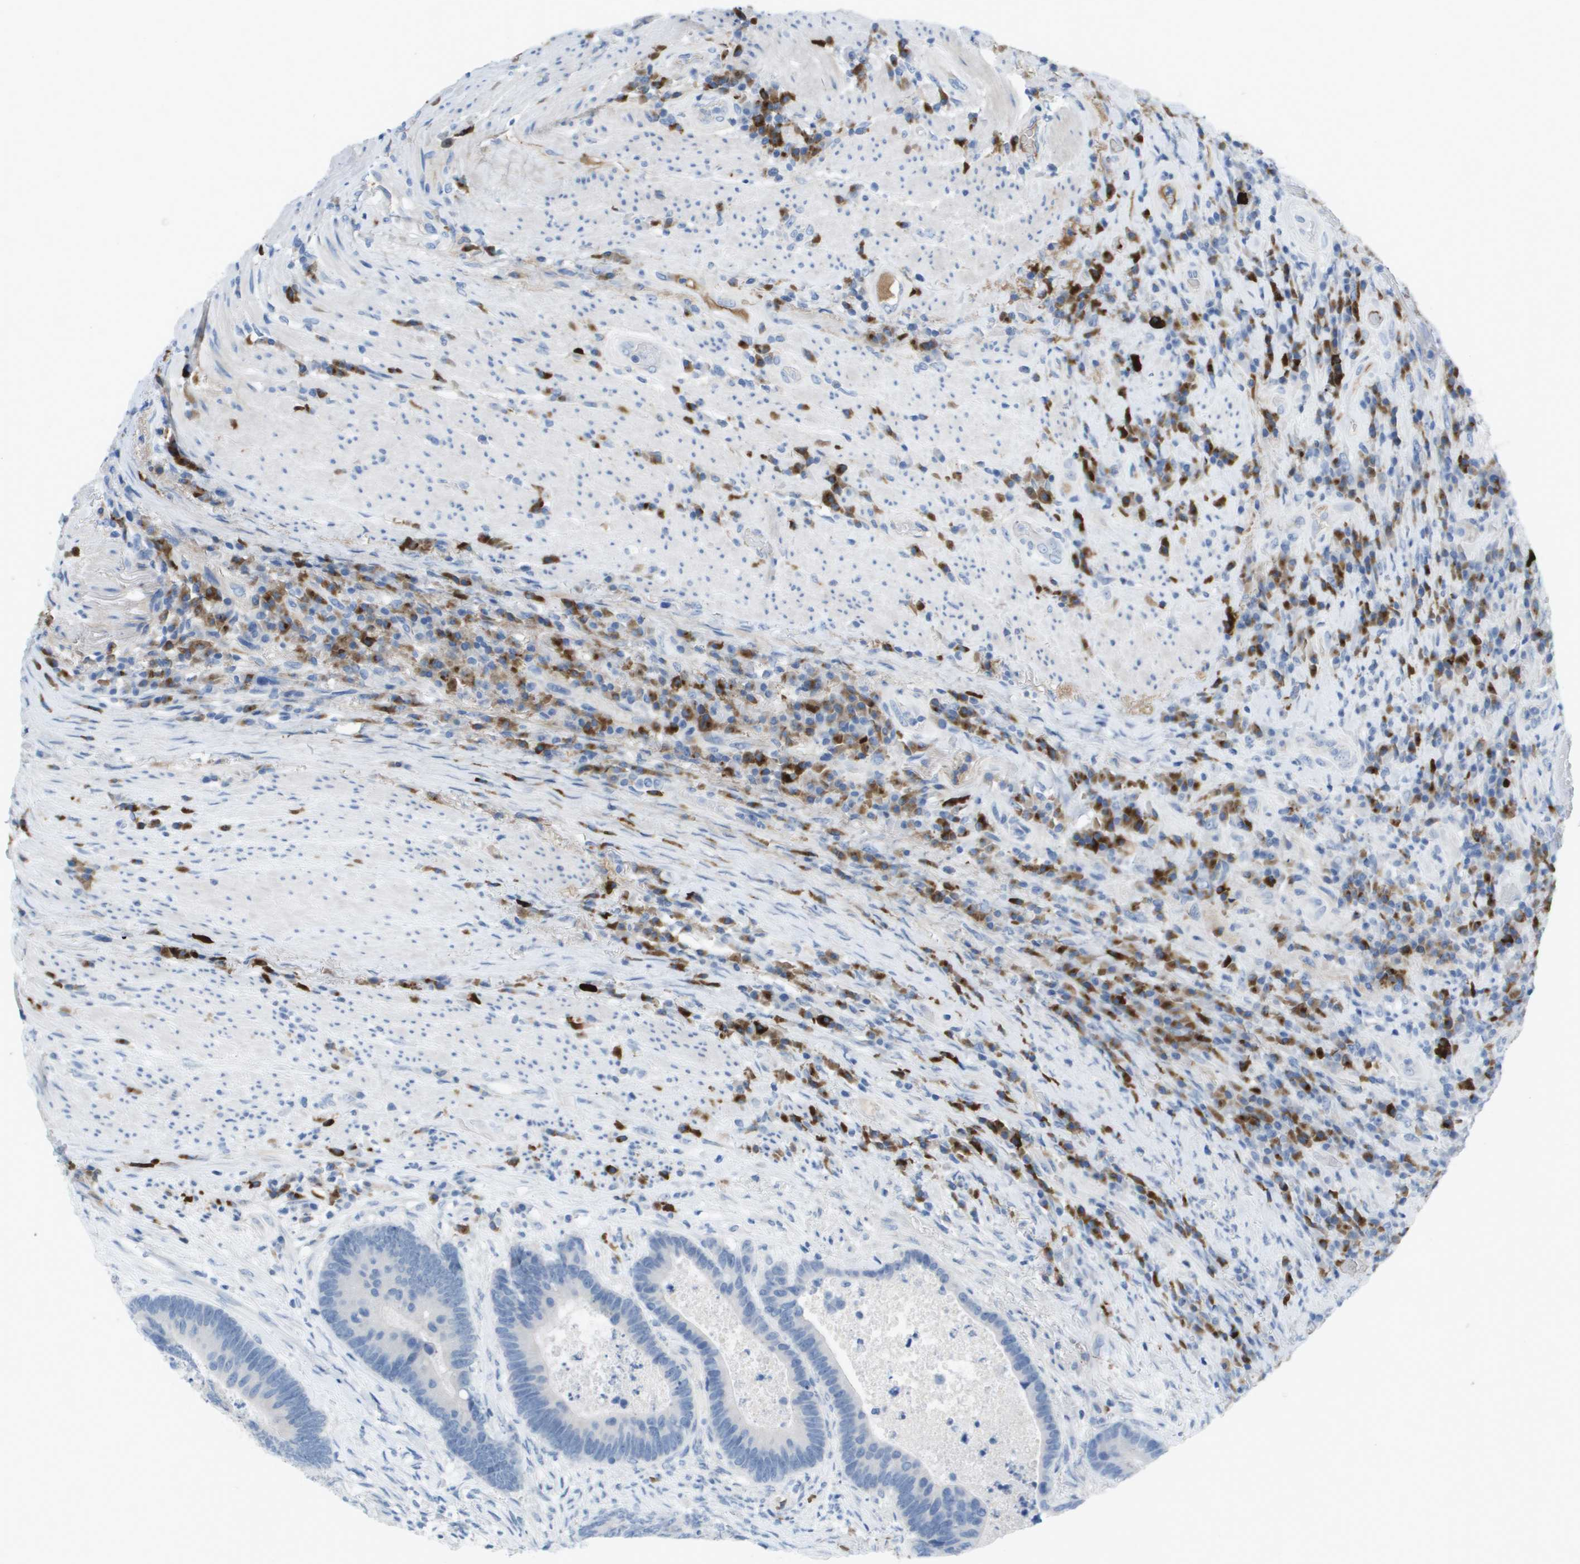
{"staining": {"intensity": "negative", "quantity": "none", "location": "none"}, "tissue": "colorectal cancer", "cell_type": "Tumor cells", "image_type": "cancer", "snomed": [{"axis": "morphology", "description": "Adenocarcinoma, NOS"}, {"axis": "topography", "description": "Rectum"}], "caption": "An IHC histopathology image of adenocarcinoma (colorectal) is shown. There is no staining in tumor cells of adenocarcinoma (colorectal).", "gene": "GPR18", "patient": {"sex": "male", "age": 51}}